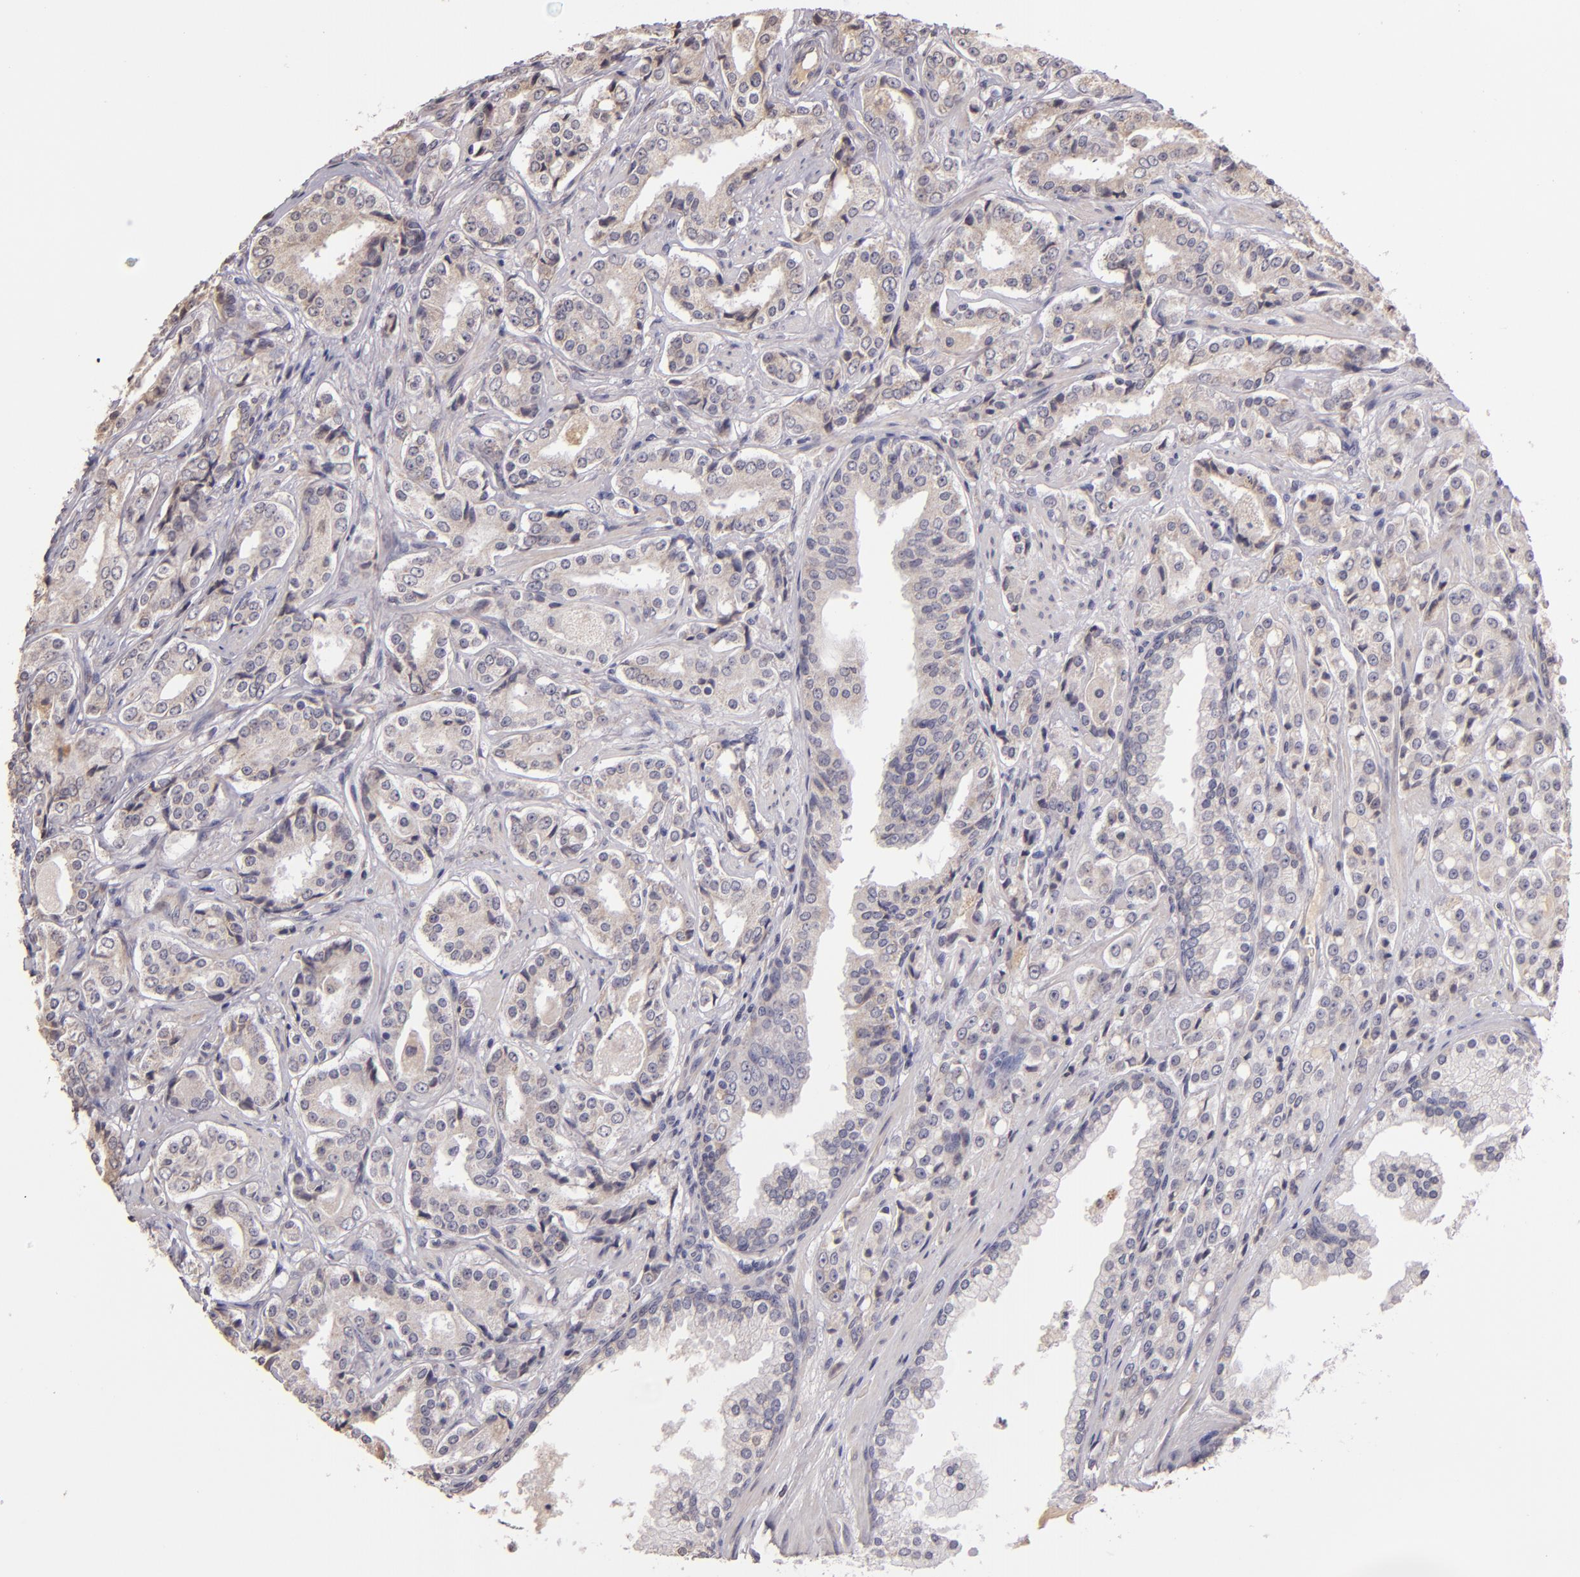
{"staining": {"intensity": "weak", "quantity": "25%-75%", "location": "cytoplasmic/membranous"}, "tissue": "prostate cancer", "cell_type": "Tumor cells", "image_type": "cancer", "snomed": [{"axis": "morphology", "description": "Adenocarcinoma, Medium grade"}, {"axis": "topography", "description": "Prostate"}], "caption": "IHC (DAB) staining of human prostate cancer reveals weak cytoplasmic/membranous protein expression in about 25%-75% of tumor cells.", "gene": "ABL1", "patient": {"sex": "male", "age": 60}}